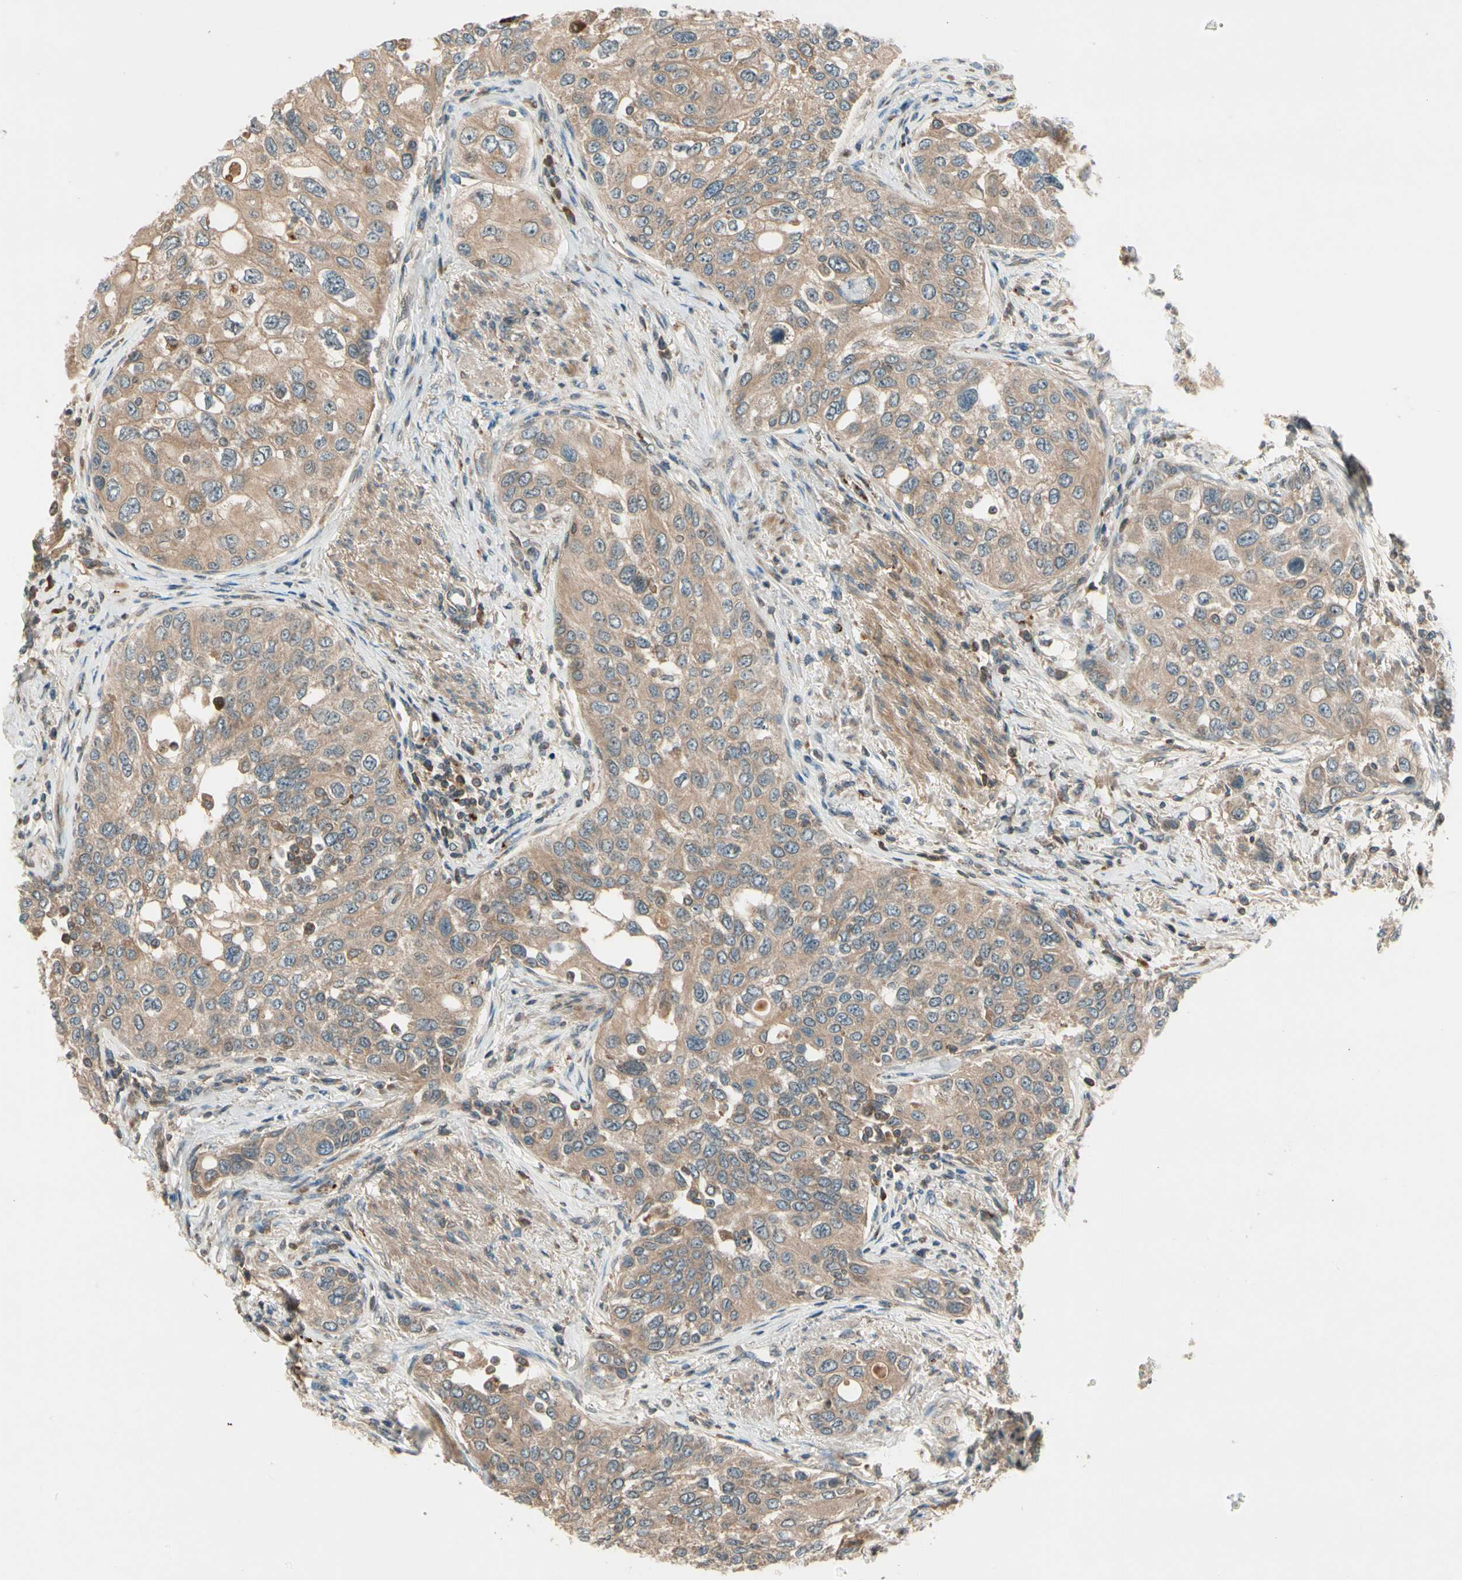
{"staining": {"intensity": "weak", "quantity": ">75%", "location": "cytoplasmic/membranous"}, "tissue": "urothelial cancer", "cell_type": "Tumor cells", "image_type": "cancer", "snomed": [{"axis": "morphology", "description": "Urothelial carcinoma, High grade"}, {"axis": "topography", "description": "Urinary bladder"}], "caption": "An image of human urothelial cancer stained for a protein shows weak cytoplasmic/membranous brown staining in tumor cells.", "gene": "ACVR1C", "patient": {"sex": "female", "age": 56}}